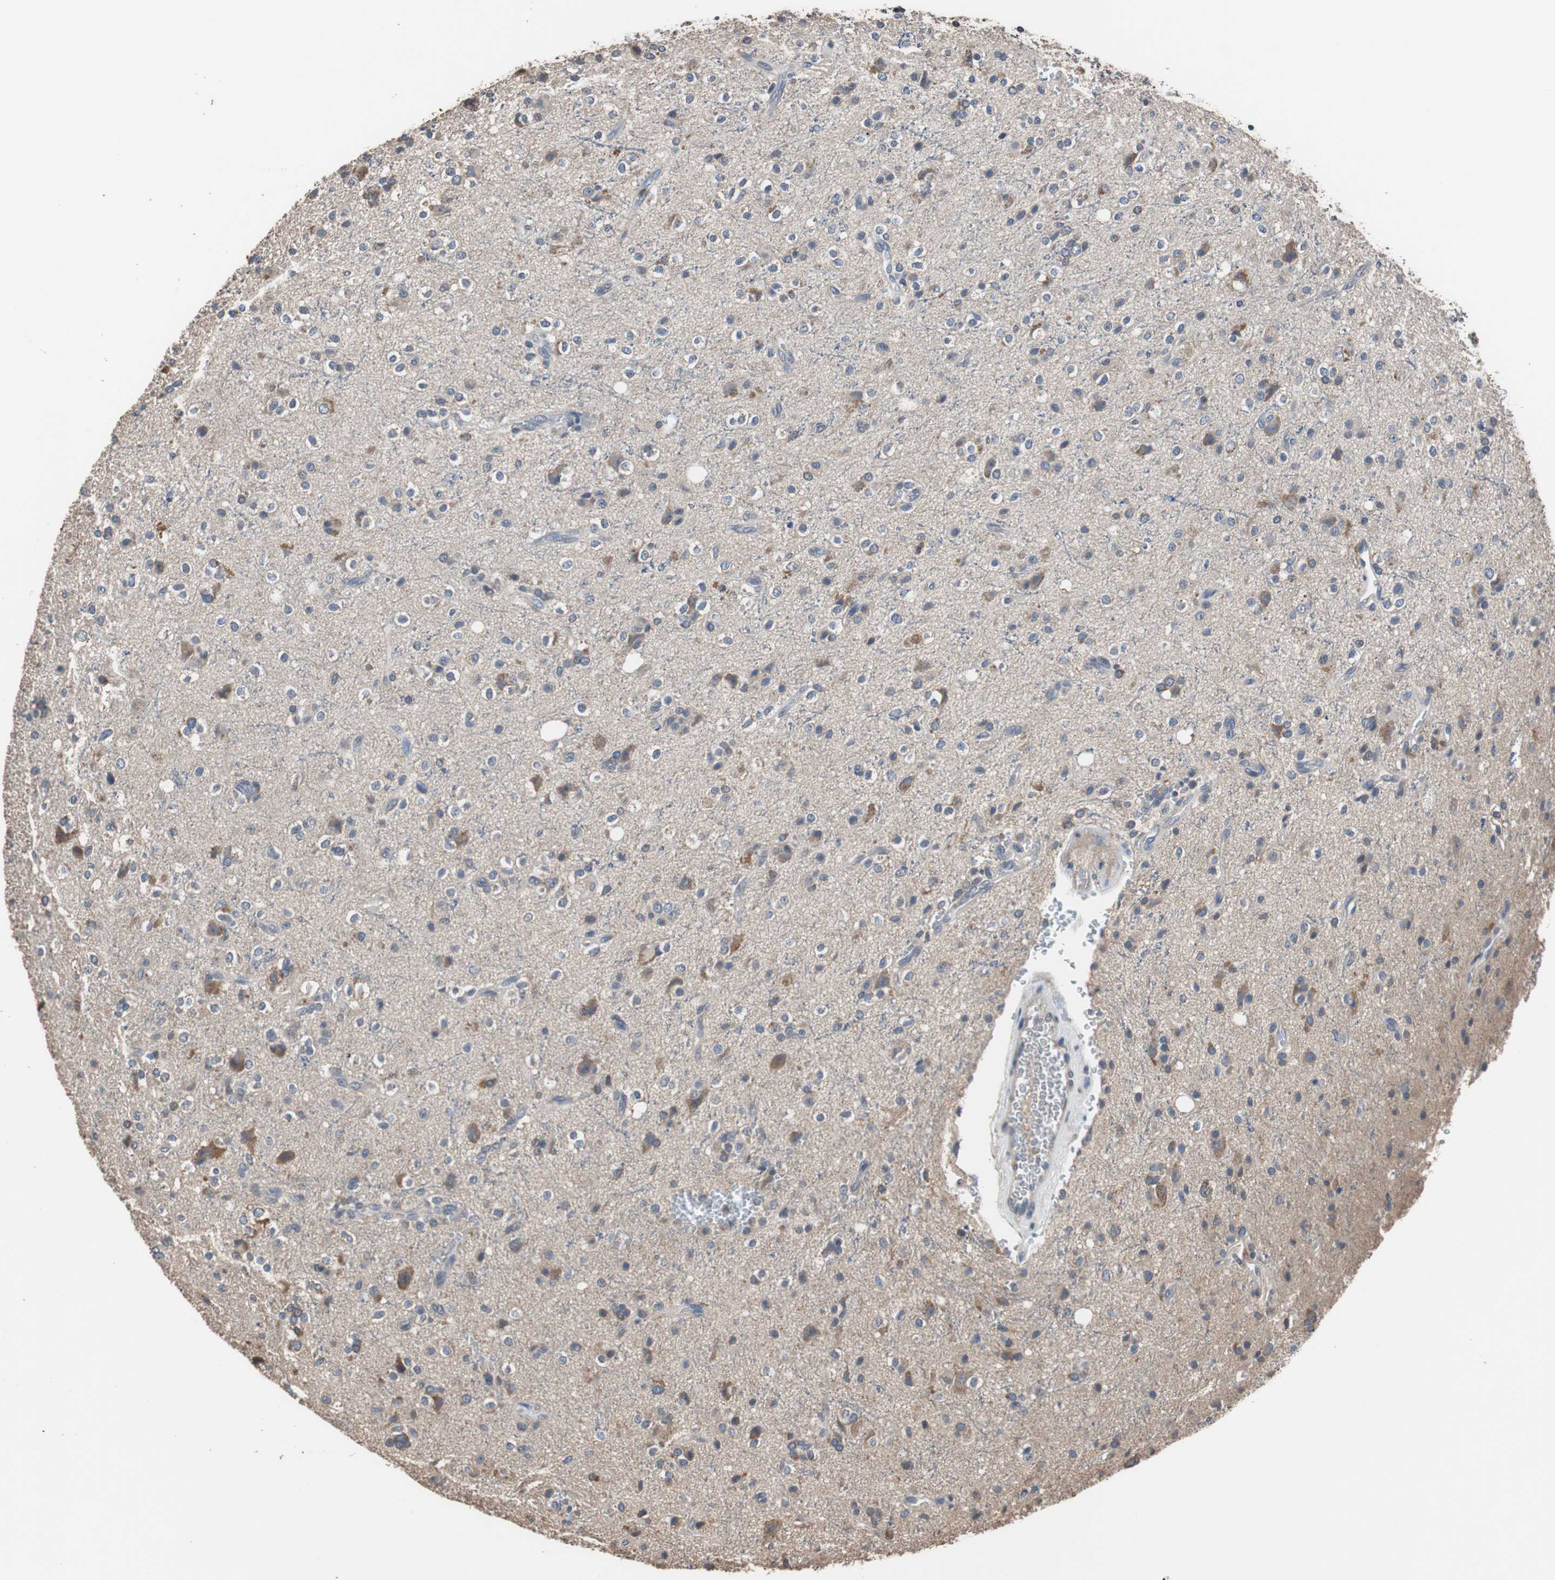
{"staining": {"intensity": "weak", "quantity": "<25%", "location": "cytoplasmic/membranous"}, "tissue": "glioma", "cell_type": "Tumor cells", "image_type": "cancer", "snomed": [{"axis": "morphology", "description": "Glioma, malignant, High grade"}, {"axis": "topography", "description": "Brain"}], "caption": "Tumor cells are negative for brown protein staining in malignant glioma (high-grade).", "gene": "SCIMP", "patient": {"sex": "male", "age": 47}}